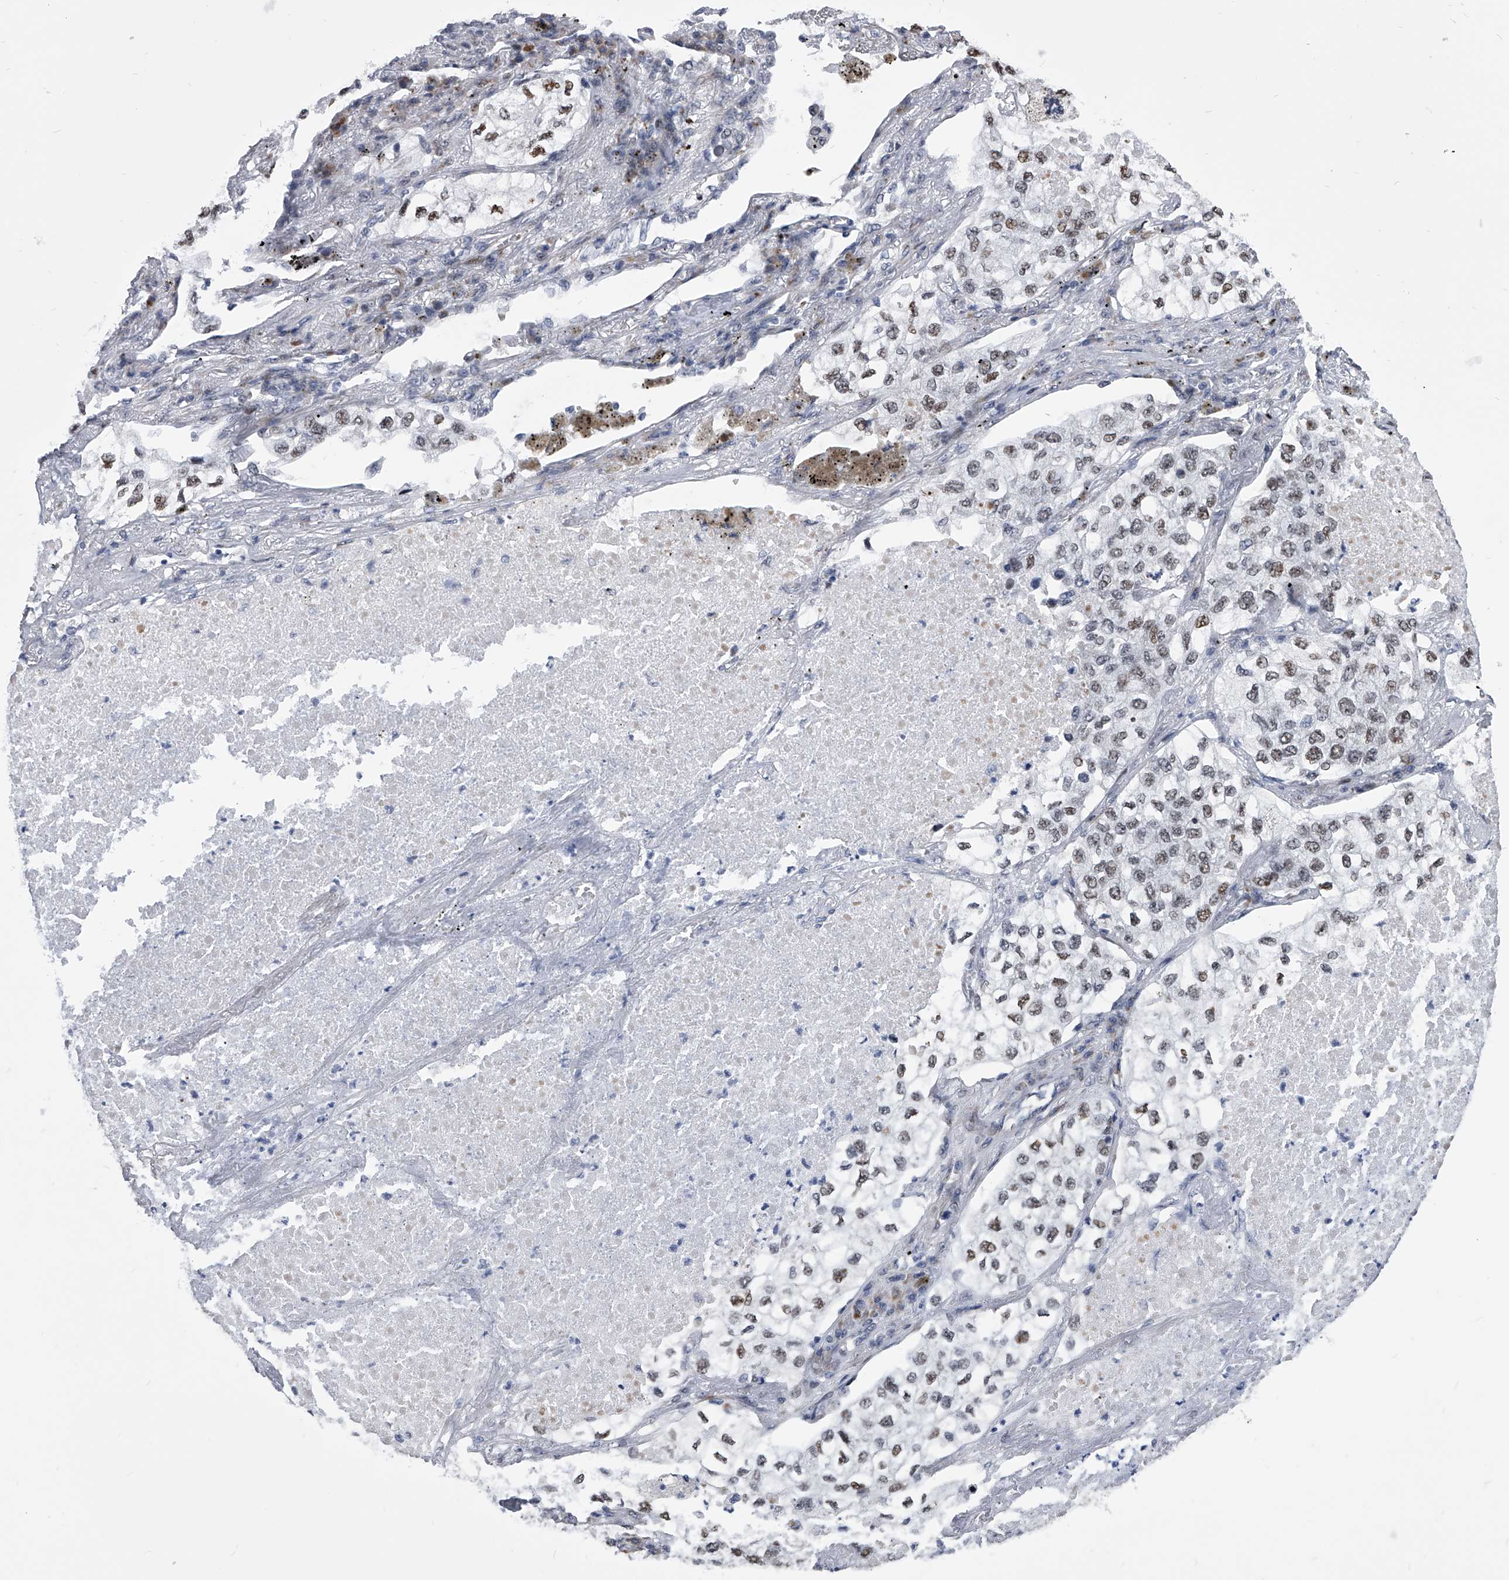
{"staining": {"intensity": "weak", "quantity": "25%-75%", "location": "nuclear"}, "tissue": "lung cancer", "cell_type": "Tumor cells", "image_type": "cancer", "snomed": [{"axis": "morphology", "description": "Adenocarcinoma, NOS"}, {"axis": "topography", "description": "Lung"}], "caption": "Protein expression analysis of human lung cancer (adenocarcinoma) reveals weak nuclear staining in approximately 25%-75% of tumor cells. The protein is shown in brown color, while the nuclei are stained blue.", "gene": "CMTR1", "patient": {"sex": "male", "age": 63}}